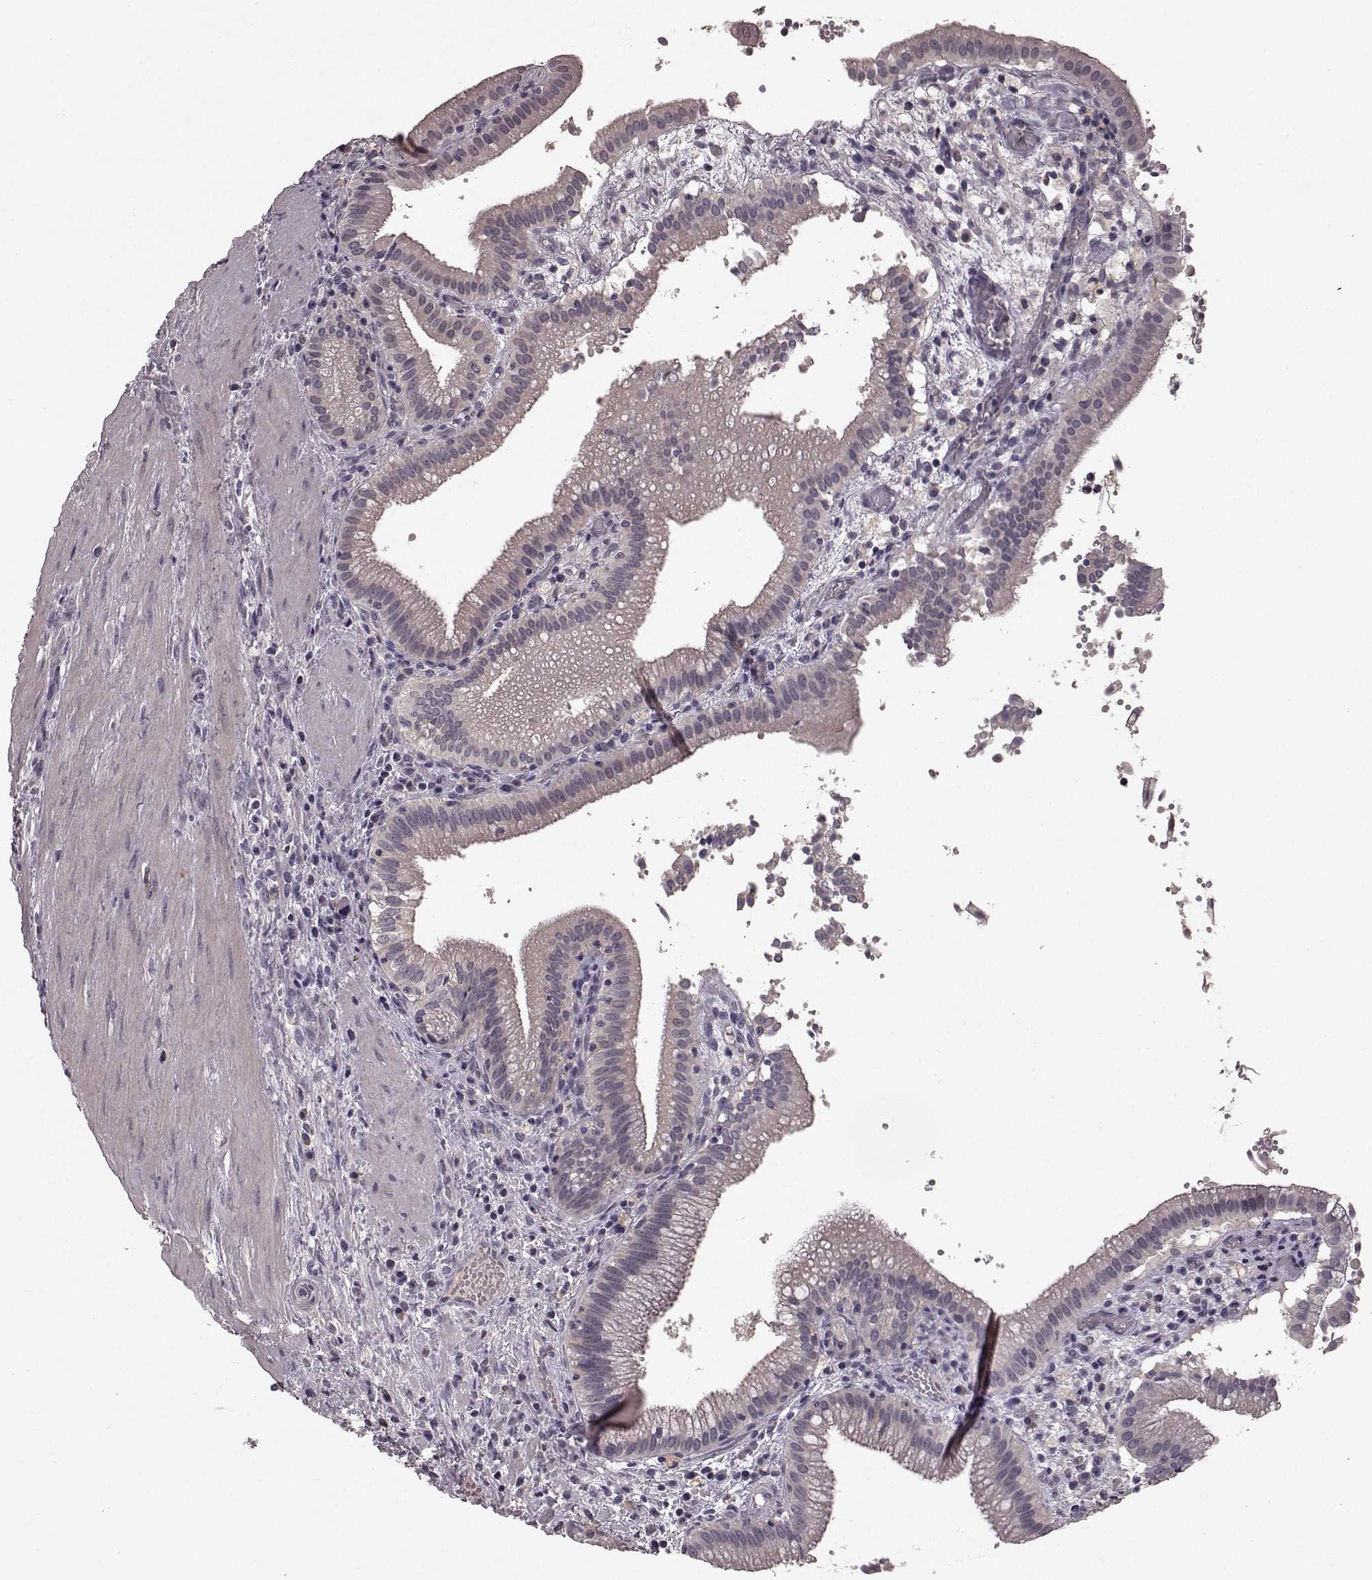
{"staining": {"intensity": "negative", "quantity": "none", "location": "none"}, "tissue": "gallbladder", "cell_type": "Glandular cells", "image_type": "normal", "snomed": [{"axis": "morphology", "description": "Normal tissue, NOS"}, {"axis": "topography", "description": "Gallbladder"}], "caption": "The immunohistochemistry (IHC) photomicrograph has no significant expression in glandular cells of gallbladder. The staining is performed using DAB (3,3'-diaminobenzidine) brown chromogen with nuclei counter-stained in using hematoxylin.", "gene": "SLC22A18", "patient": {"sex": "male", "age": 42}}